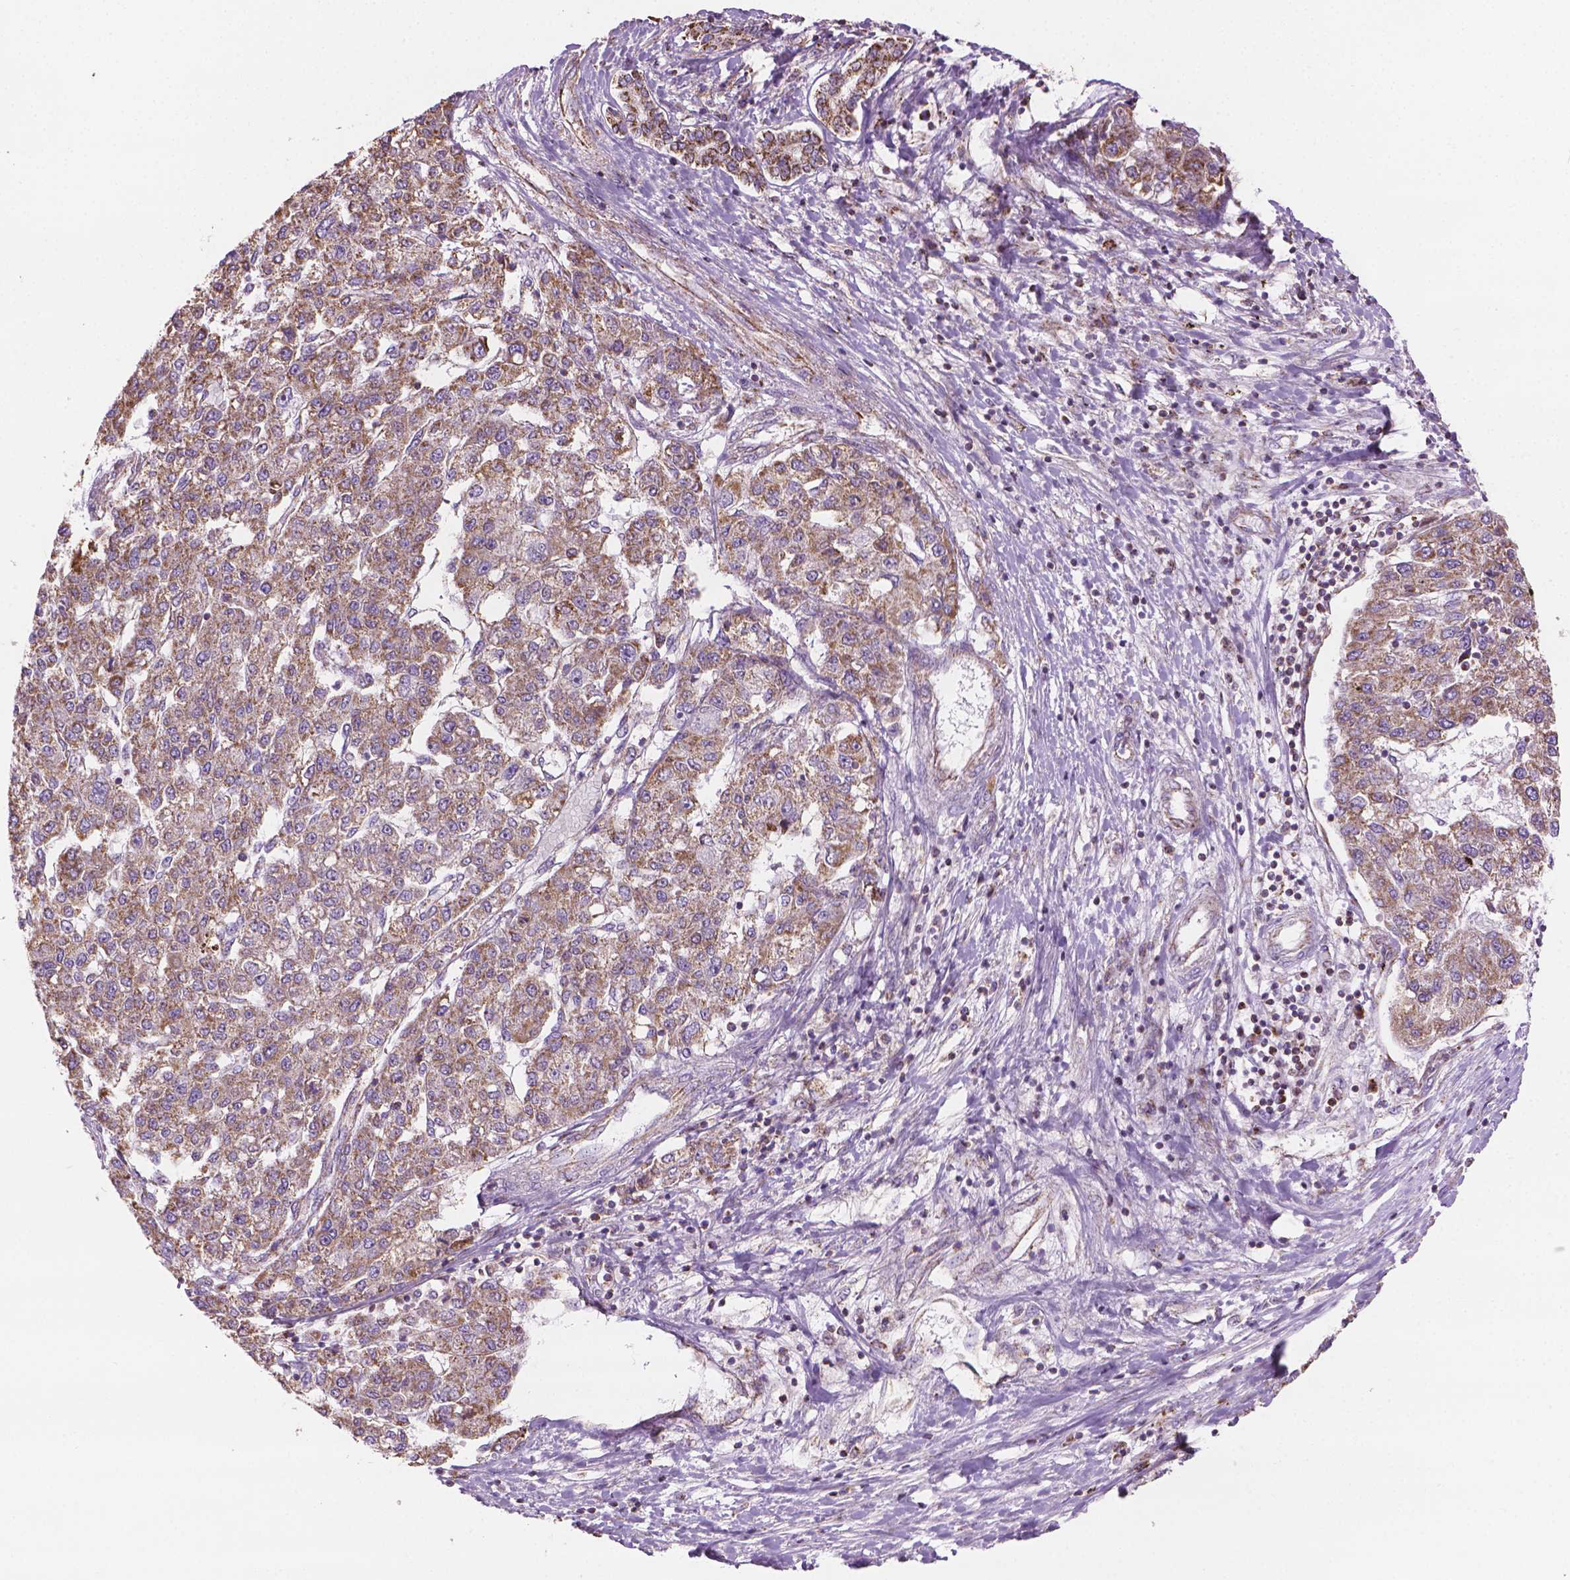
{"staining": {"intensity": "moderate", "quantity": ">75%", "location": "cytoplasmic/membranous"}, "tissue": "liver cancer", "cell_type": "Tumor cells", "image_type": "cancer", "snomed": [{"axis": "morphology", "description": "Carcinoma, Hepatocellular, NOS"}, {"axis": "topography", "description": "Liver"}], "caption": "Protein staining shows moderate cytoplasmic/membranous staining in approximately >75% of tumor cells in liver cancer.", "gene": "PIBF1", "patient": {"sex": "male", "age": 56}}